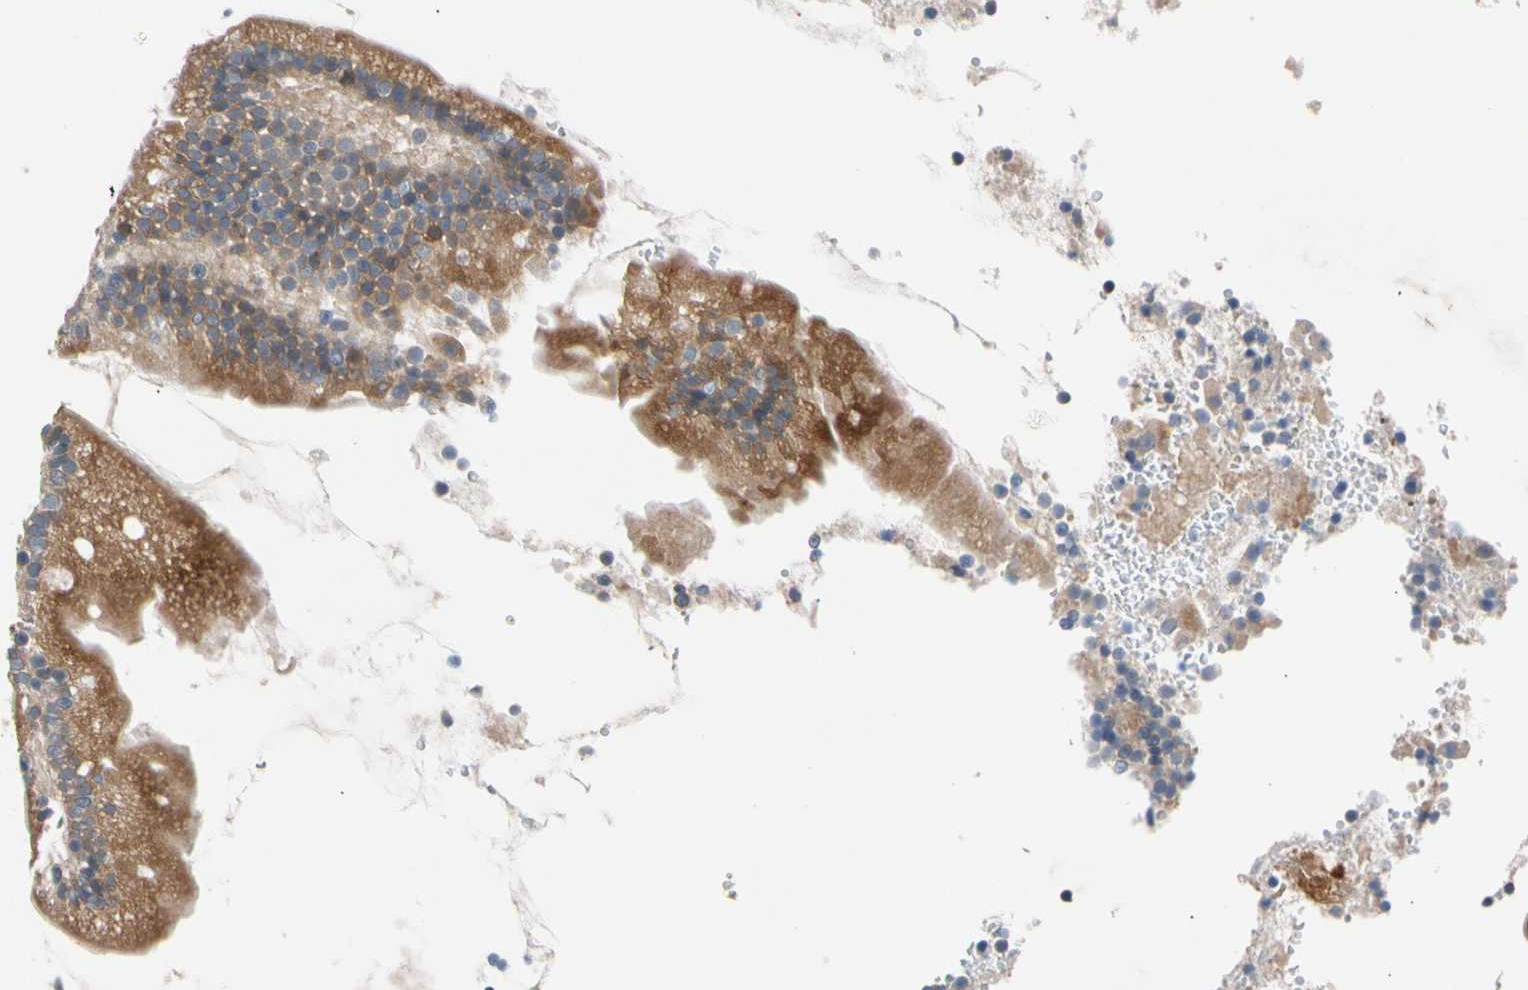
{"staining": {"intensity": "strong", "quantity": ">75%", "location": "cytoplasmic/membranous"}, "tissue": "duodenum", "cell_type": "Glandular cells", "image_type": "normal", "snomed": [{"axis": "morphology", "description": "Normal tissue, NOS"}, {"axis": "topography", "description": "Duodenum"}], "caption": "Immunohistochemistry of normal duodenum shows high levels of strong cytoplasmic/membranous staining in about >75% of glandular cells. The protein of interest is shown in brown color, while the nuclei are stained blue.", "gene": "CNST", "patient": {"sex": "male", "age": 66}}